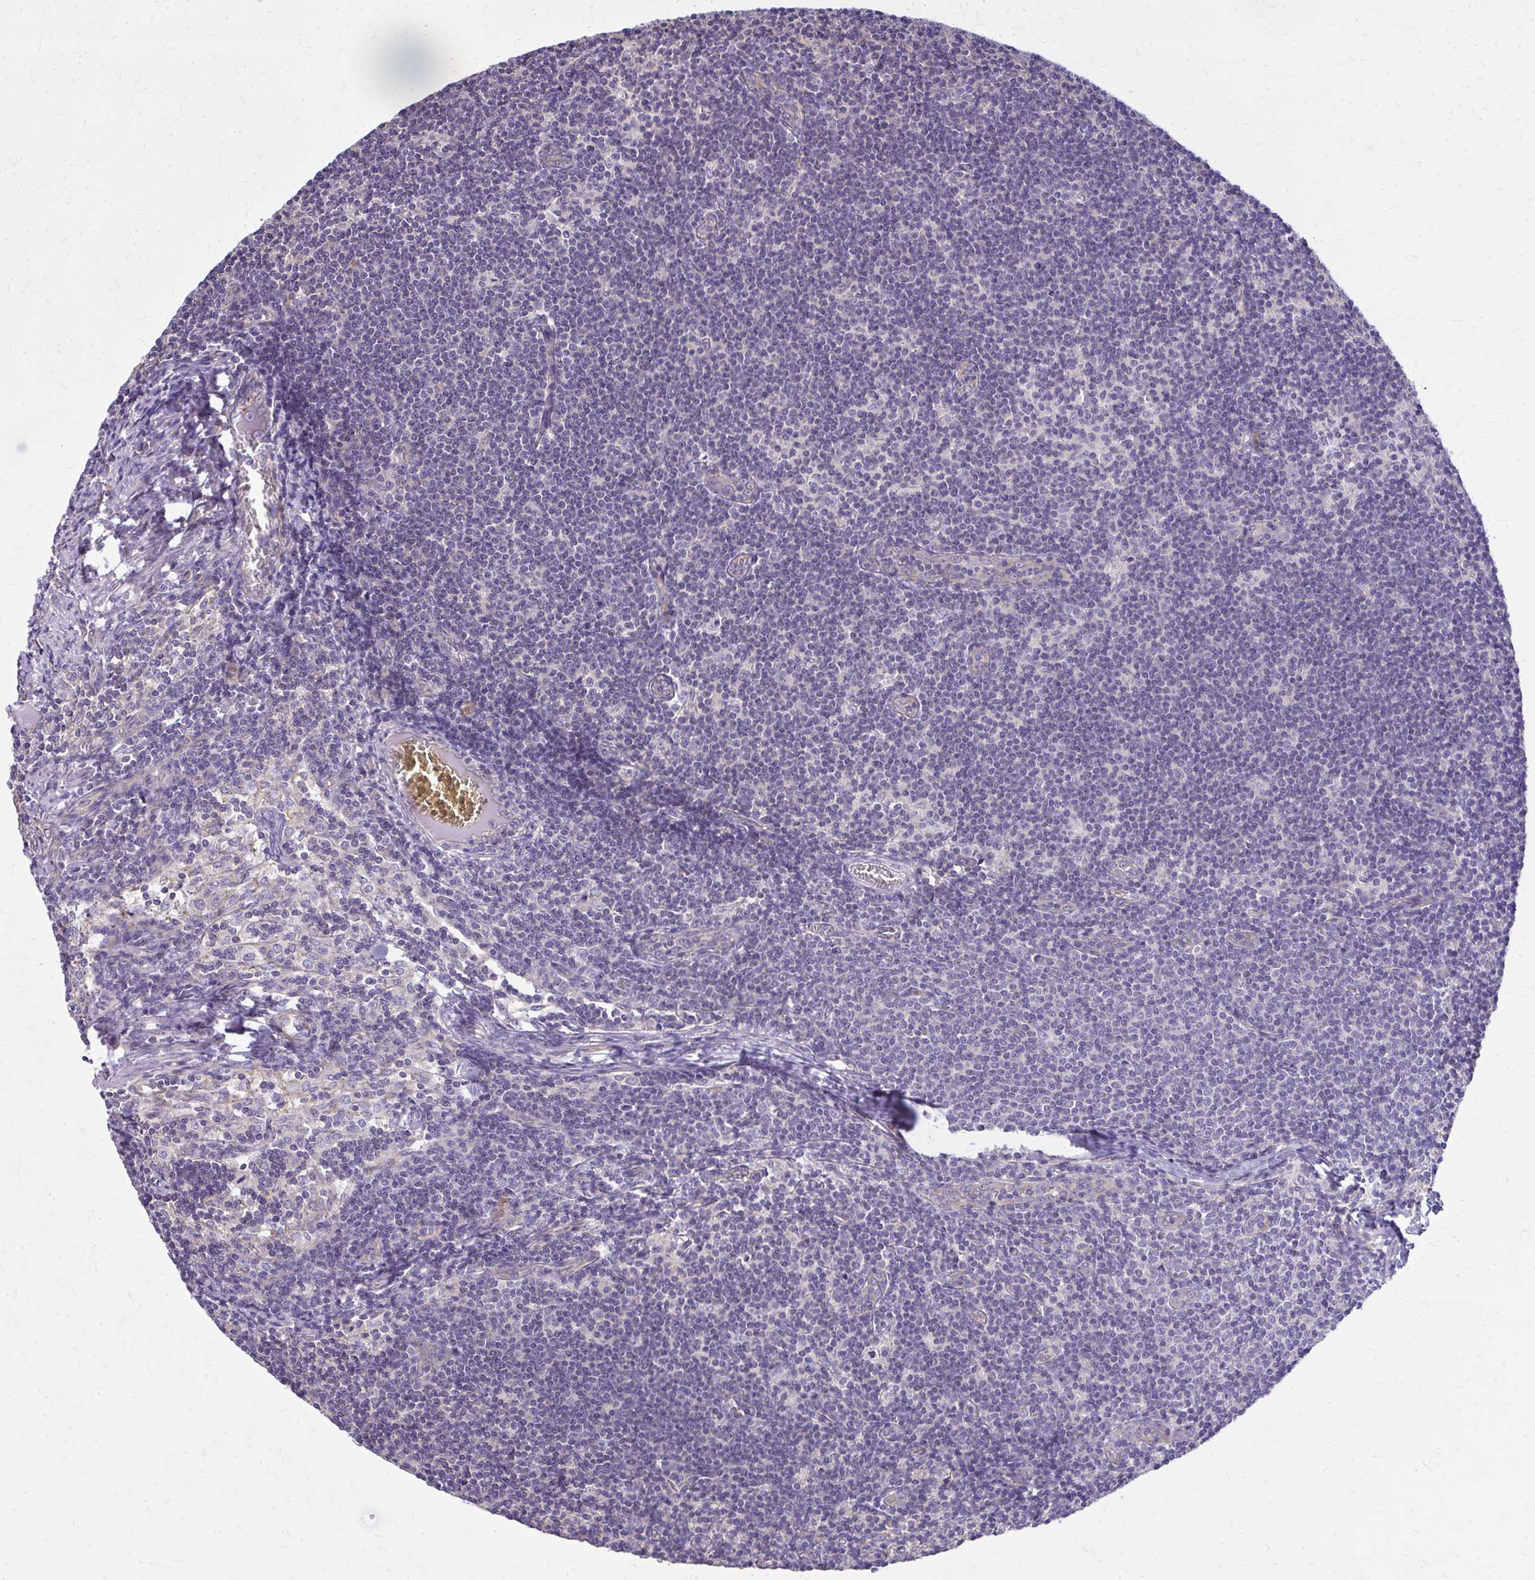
{"staining": {"intensity": "negative", "quantity": "none", "location": "none"}, "tissue": "lymph node", "cell_type": "Non-germinal center cells", "image_type": "normal", "snomed": [{"axis": "morphology", "description": "Normal tissue, NOS"}, {"axis": "topography", "description": "Lymph node"}], "caption": "Lymph node was stained to show a protein in brown. There is no significant staining in non-germinal center cells. The staining was performed using DAB (3,3'-diaminobenzidine) to visualize the protein expression in brown, while the nuclei were stained in blue with hematoxylin (Magnification: 20x).", "gene": "RUNDC3B", "patient": {"sex": "female", "age": 31}}